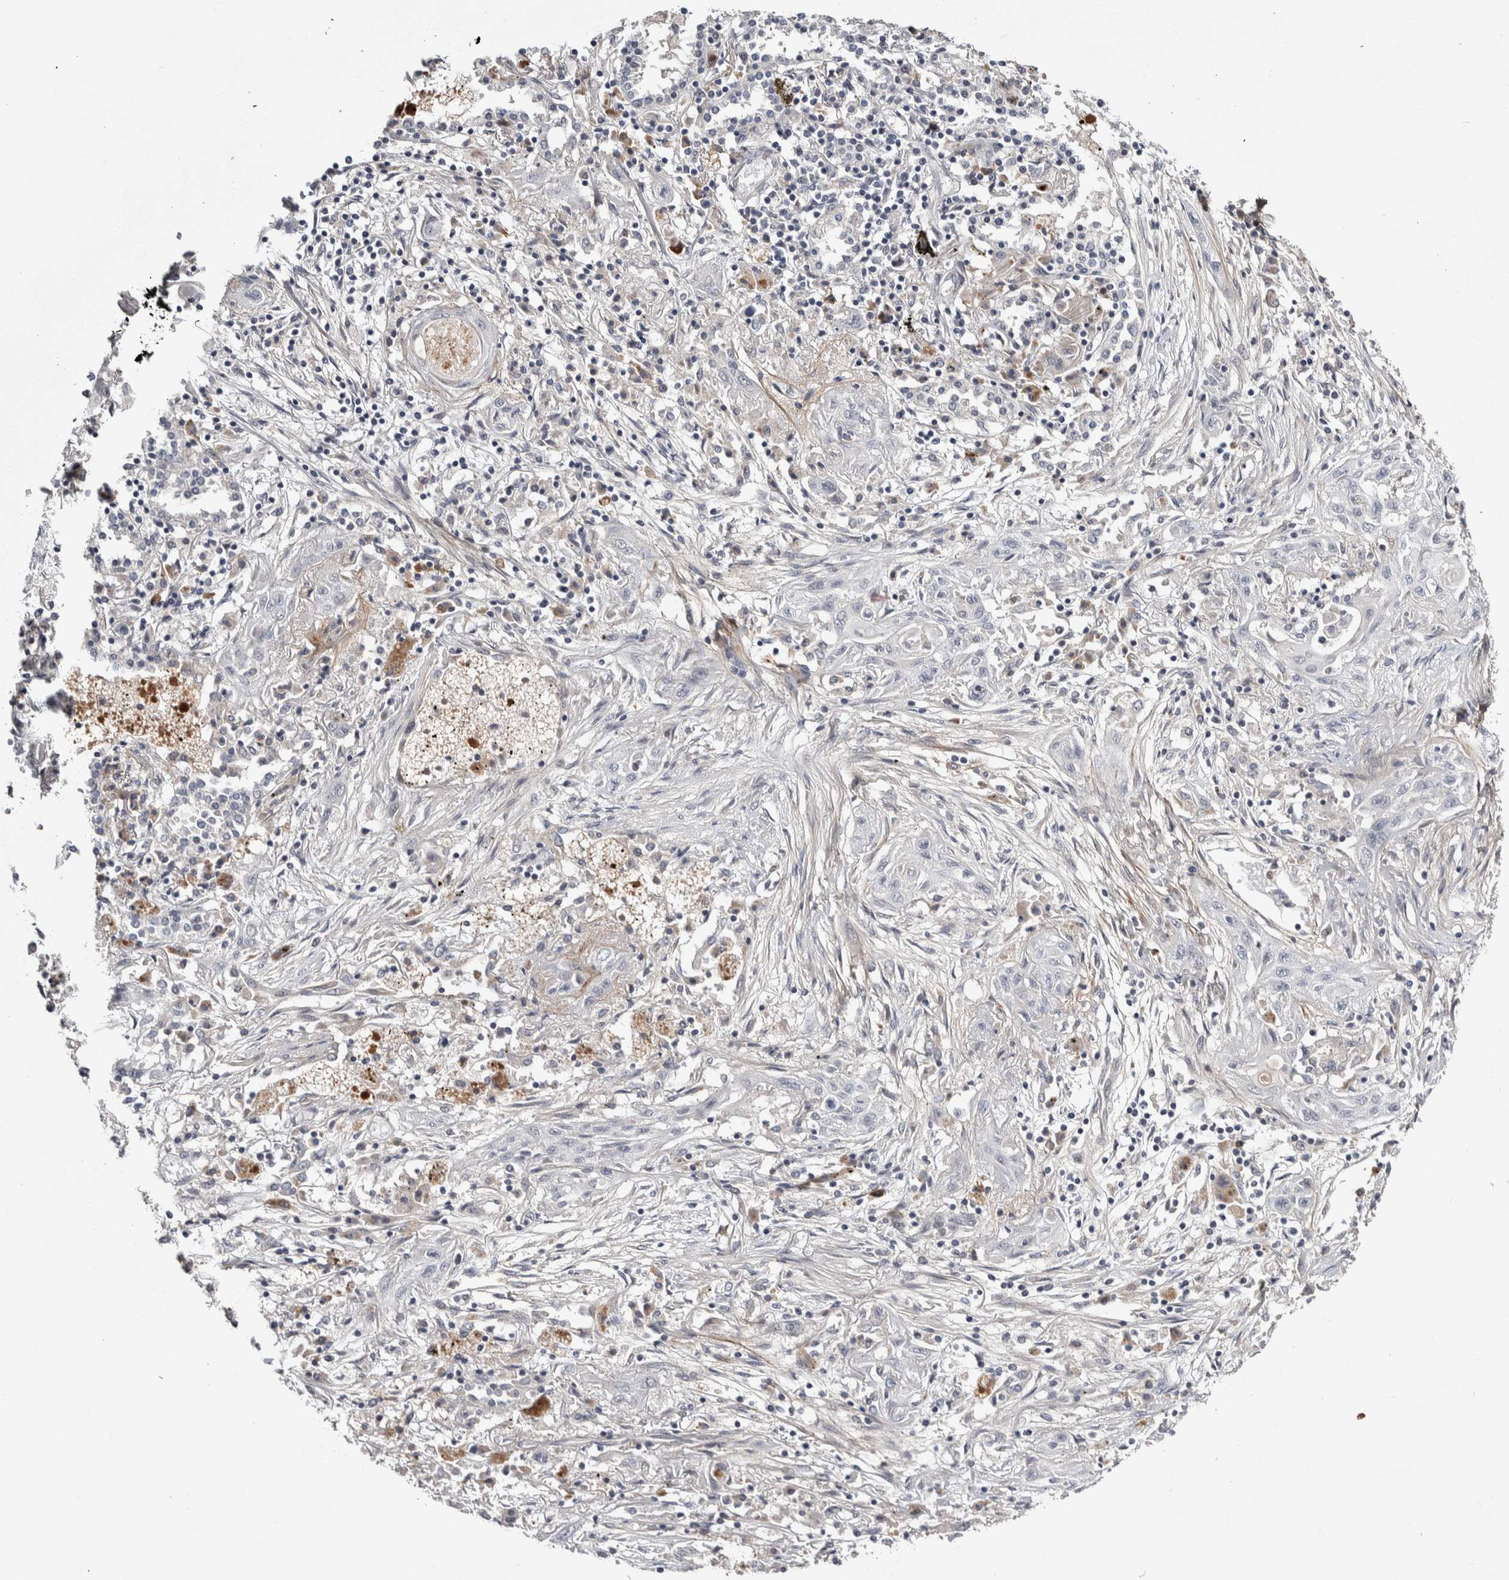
{"staining": {"intensity": "negative", "quantity": "none", "location": "none"}, "tissue": "lung cancer", "cell_type": "Tumor cells", "image_type": "cancer", "snomed": [{"axis": "morphology", "description": "Squamous cell carcinoma, NOS"}, {"axis": "topography", "description": "Lung"}], "caption": "The micrograph shows no staining of tumor cells in lung squamous cell carcinoma.", "gene": "ASPN", "patient": {"sex": "female", "age": 47}}